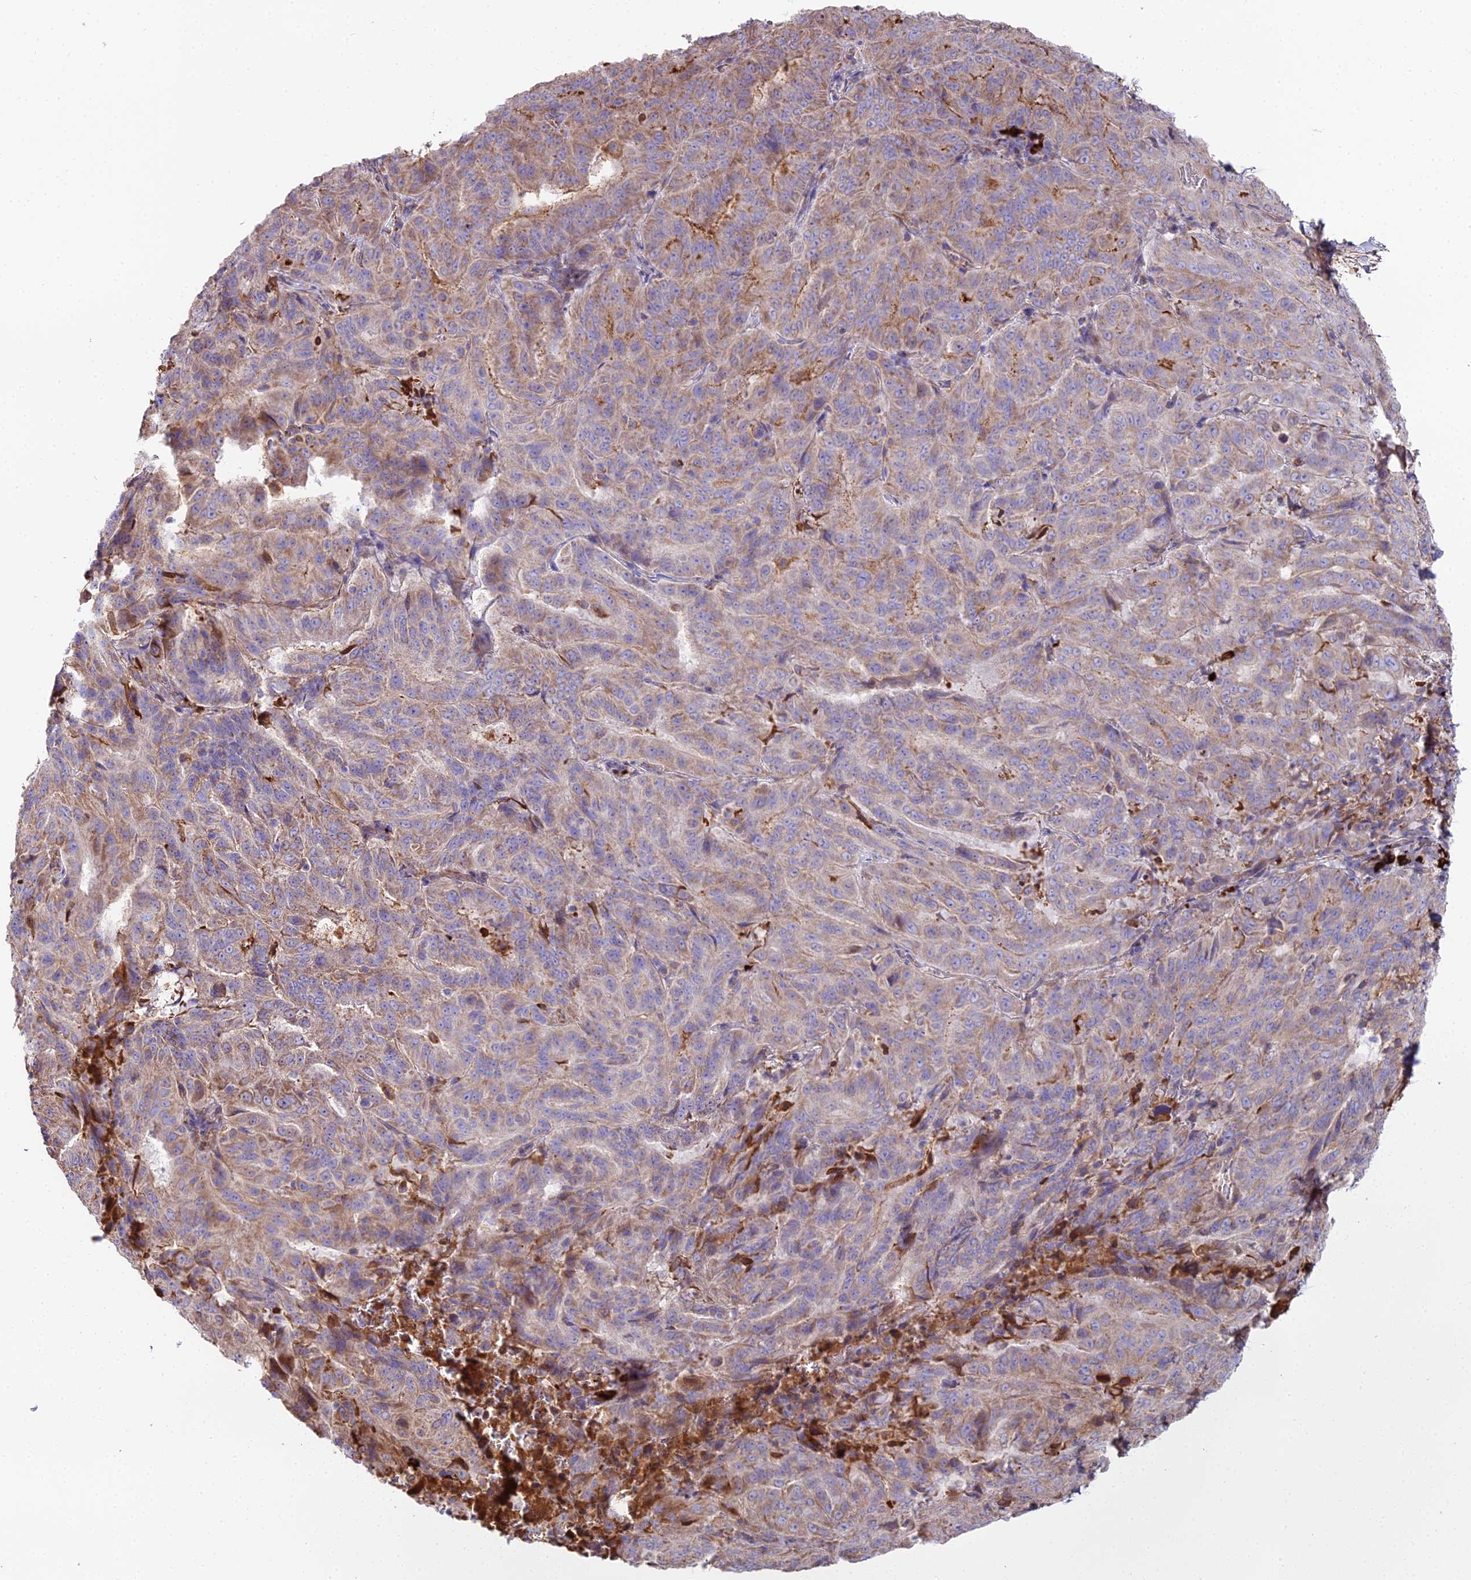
{"staining": {"intensity": "moderate", "quantity": "25%-75%", "location": "cytoplasmic/membranous"}, "tissue": "pancreatic cancer", "cell_type": "Tumor cells", "image_type": "cancer", "snomed": [{"axis": "morphology", "description": "Adenocarcinoma, NOS"}, {"axis": "topography", "description": "Pancreas"}], "caption": "The image demonstrates staining of pancreatic adenocarcinoma, revealing moderate cytoplasmic/membranous protein staining (brown color) within tumor cells.", "gene": "BEX4", "patient": {"sex": "male", "age": 63}}